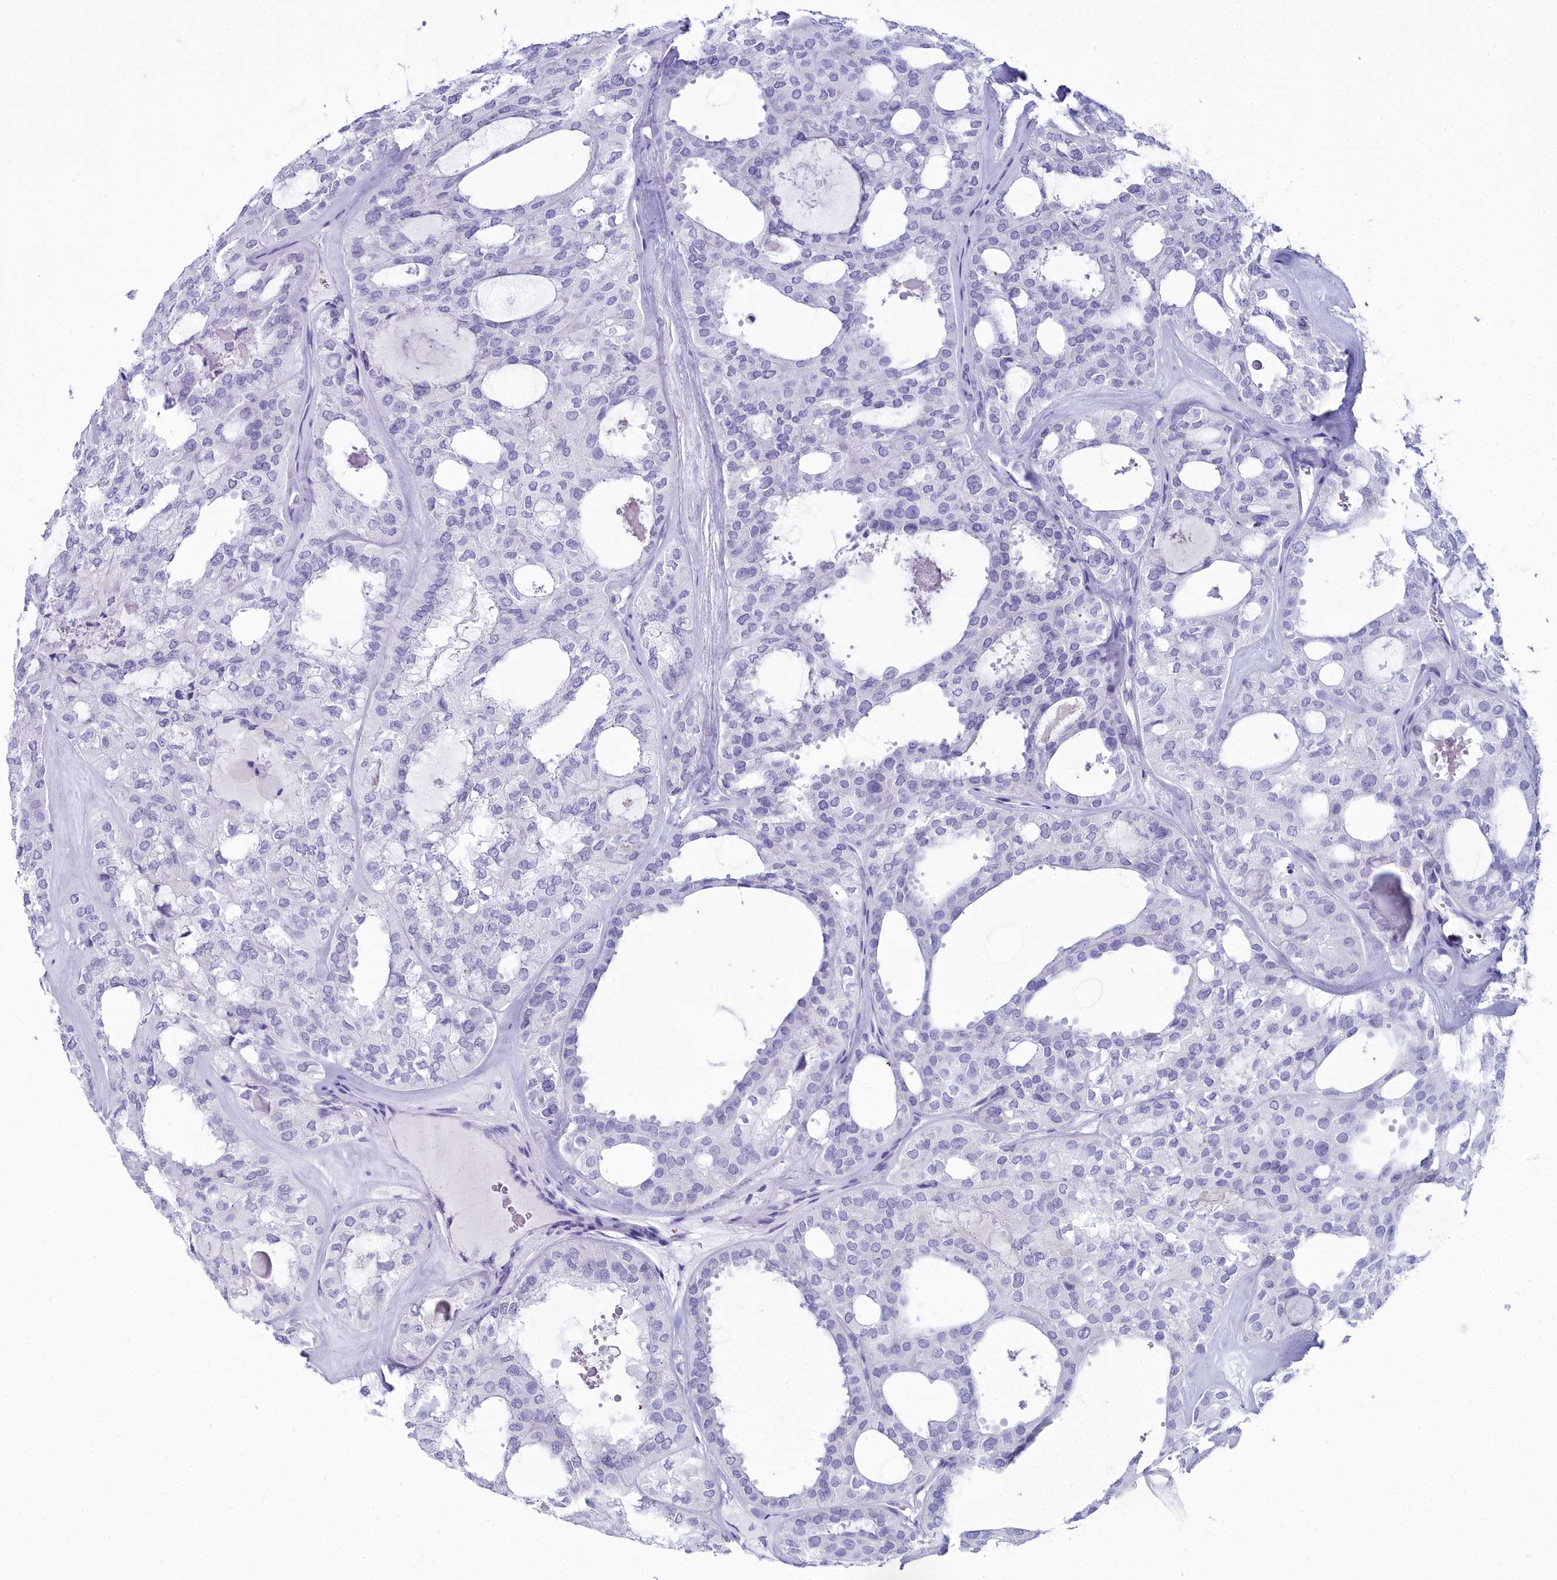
{"staining": {"intensity": "negative", "quantity": "none", "location": "none"}, "tissue": "thyroid cancer", "cell_type": "Tumor cells", "image_type": "cancer", "snomed": [{"axis": "morphology", "description": "Follicular adenoma carcinoma, NOS"}, {"axis": "topography", "description": "Thyroid gland"}], "caption": "Tumor cells show no significant staining in thyroid cancer.", "gene": "MAP6", "patient": {"sex": "male", "age": 75}}